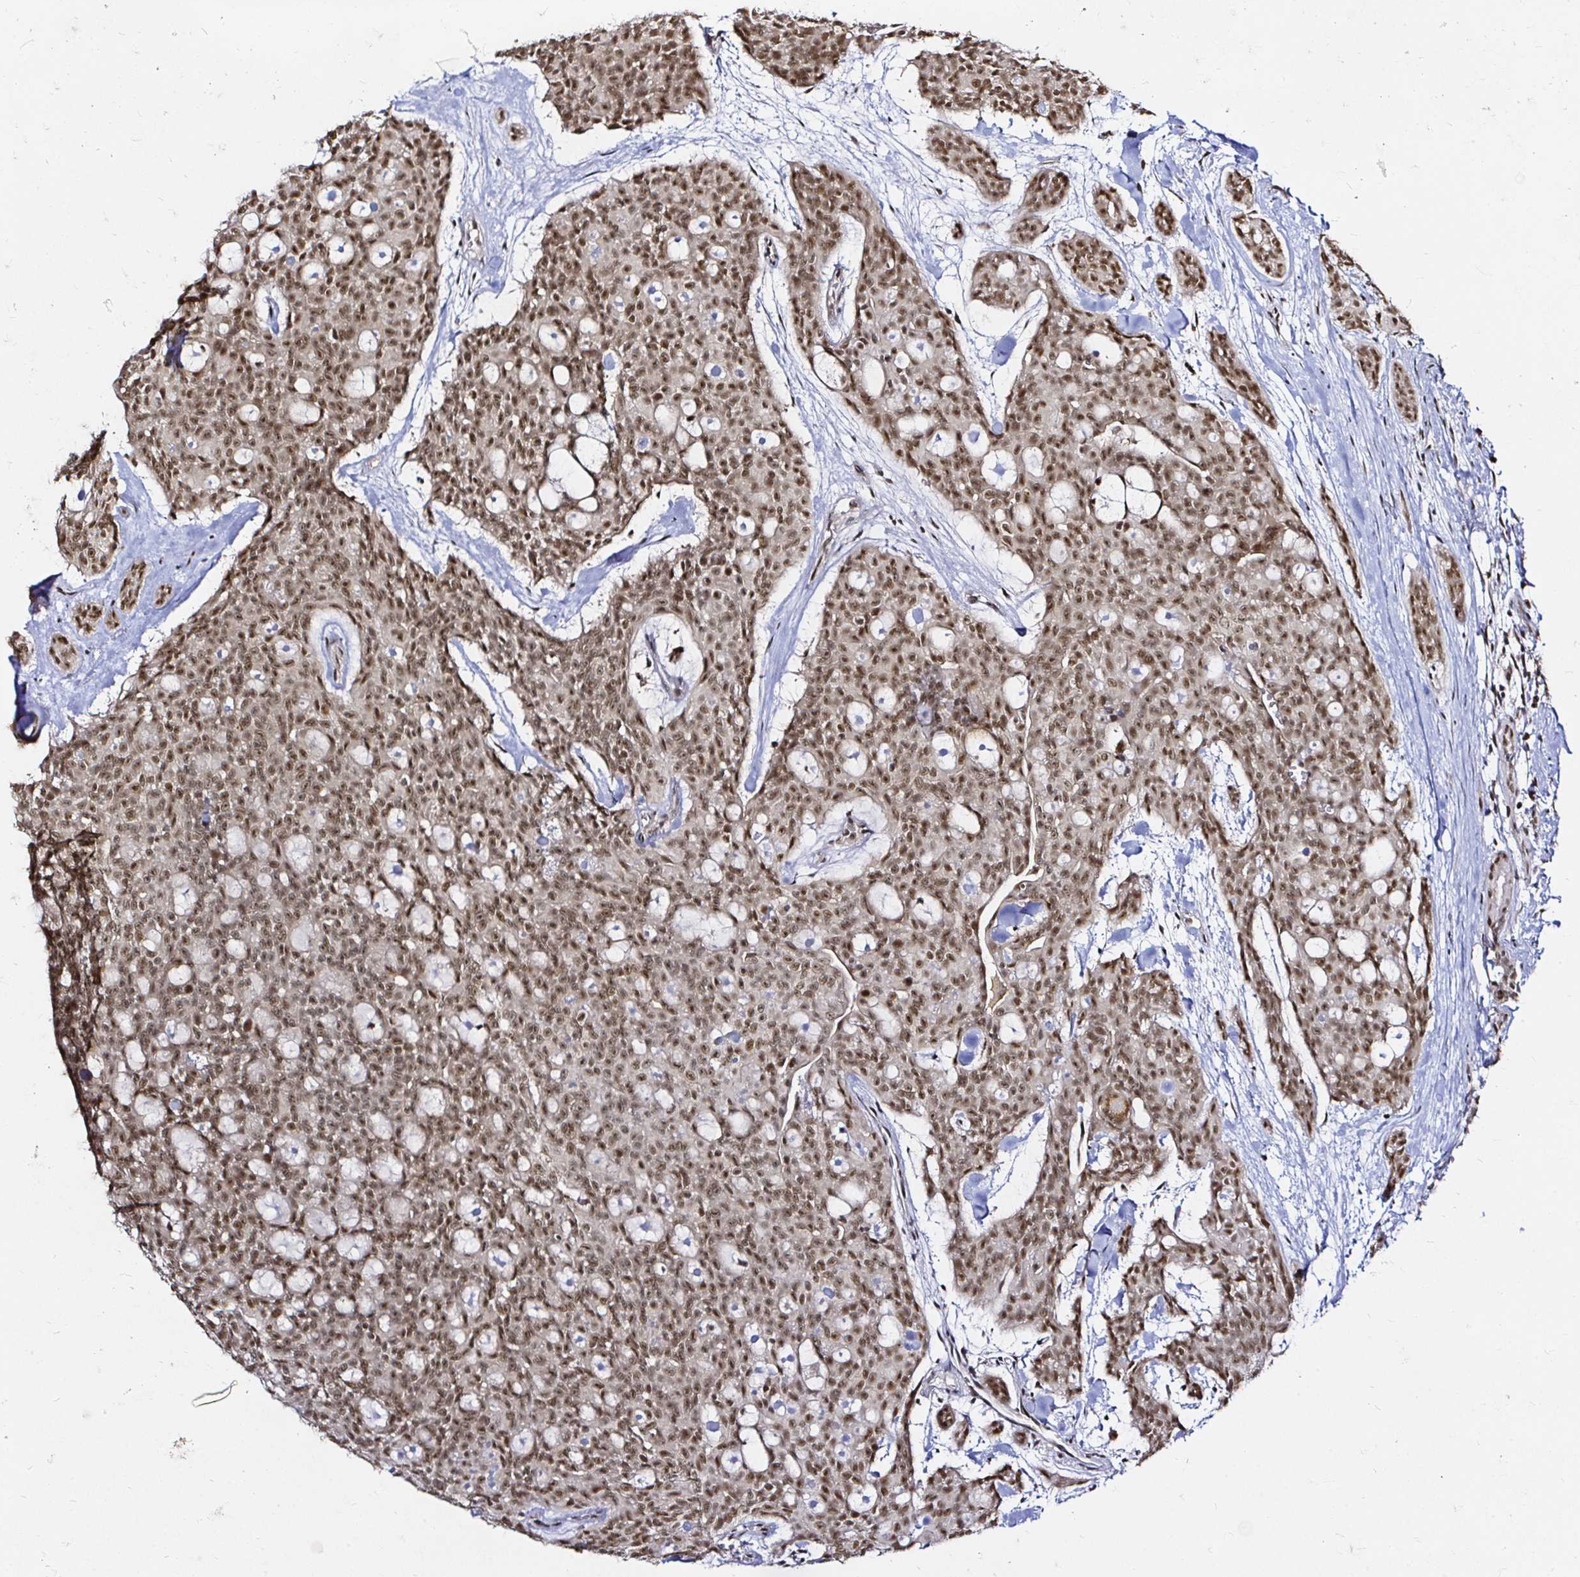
{"staining": {"intensity": "moderate", "quantity": ">75%", "location": "nuclear"}, "tissue": "head and neck cancer", "cell_type": "Tumor cells", "image_type": "cancer", "snomed": [{"axis": "morphology", "description": "Adenocarcinoma, NOS"}, {"axis": "topography", "description": "Head-Neck"}], "caption": "The micrograph reveals a brown stain indicating the presence of a protein in the nuclear of tumor cells in head and neck adenocarcinoma.", "gene": "SNRPC", "patient": {"sex": "male", "age": 66}}